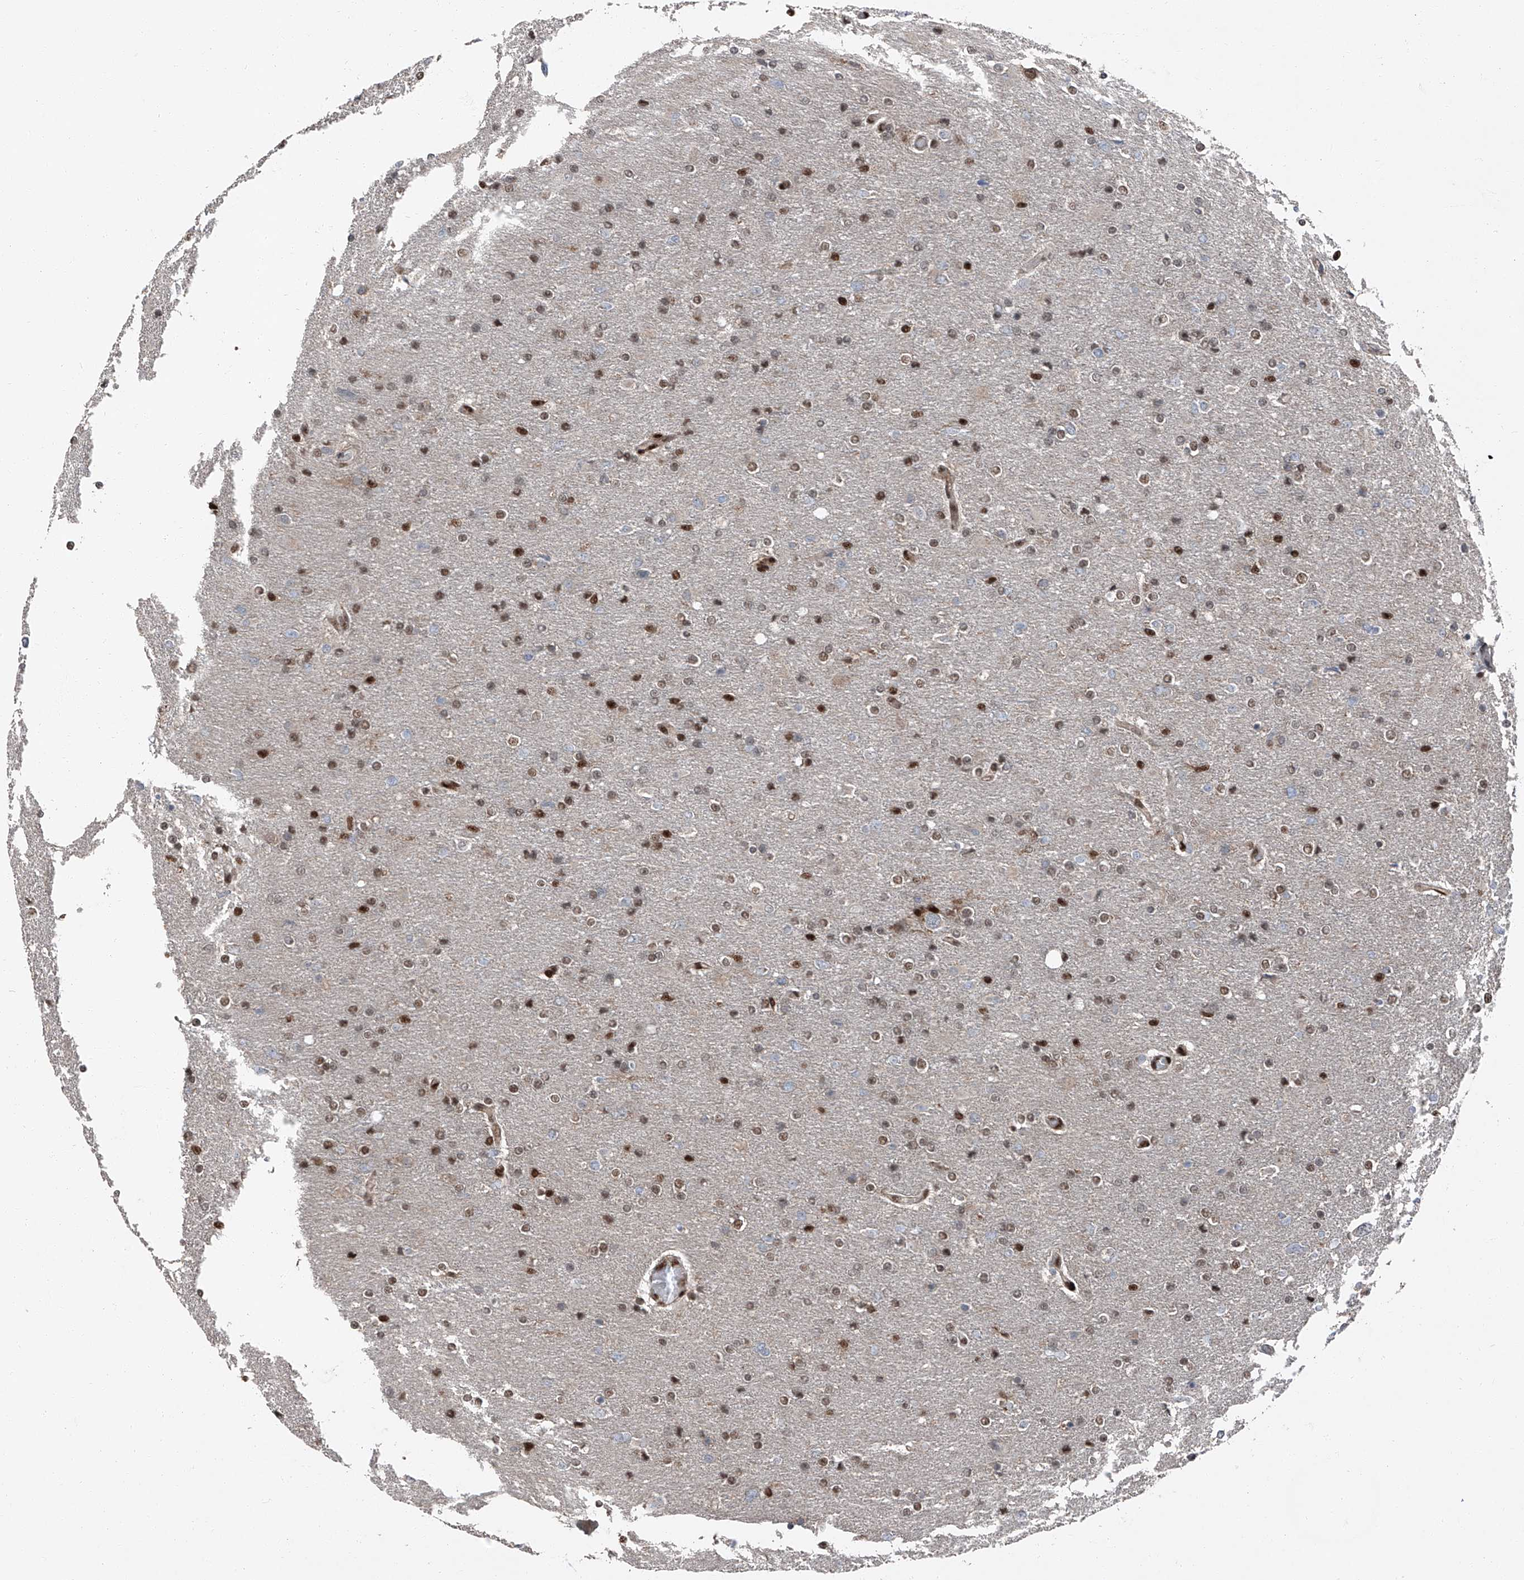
{"staining": {"intensity": "moderate", "quantity": "25%-75%", "location": "nuclear"}, "tissue": "glioma", "cell_type": "Tumor cells", "image_type": "cancer", "snomed": [{"axis": "morphology", "description": "Glioma, malignant, High grade"}, {"axis": "topography", "description": "Cerebral cortex"}], "caption": "Immunohistochemistry micrograph of human glioma stained for a protein (brown), which displays medium levels of moderate nuclear expression in approximately 25%-75% of tumor cells.", "gene": "FKBP5", "patient": {"sex": "female", "age": 36}}